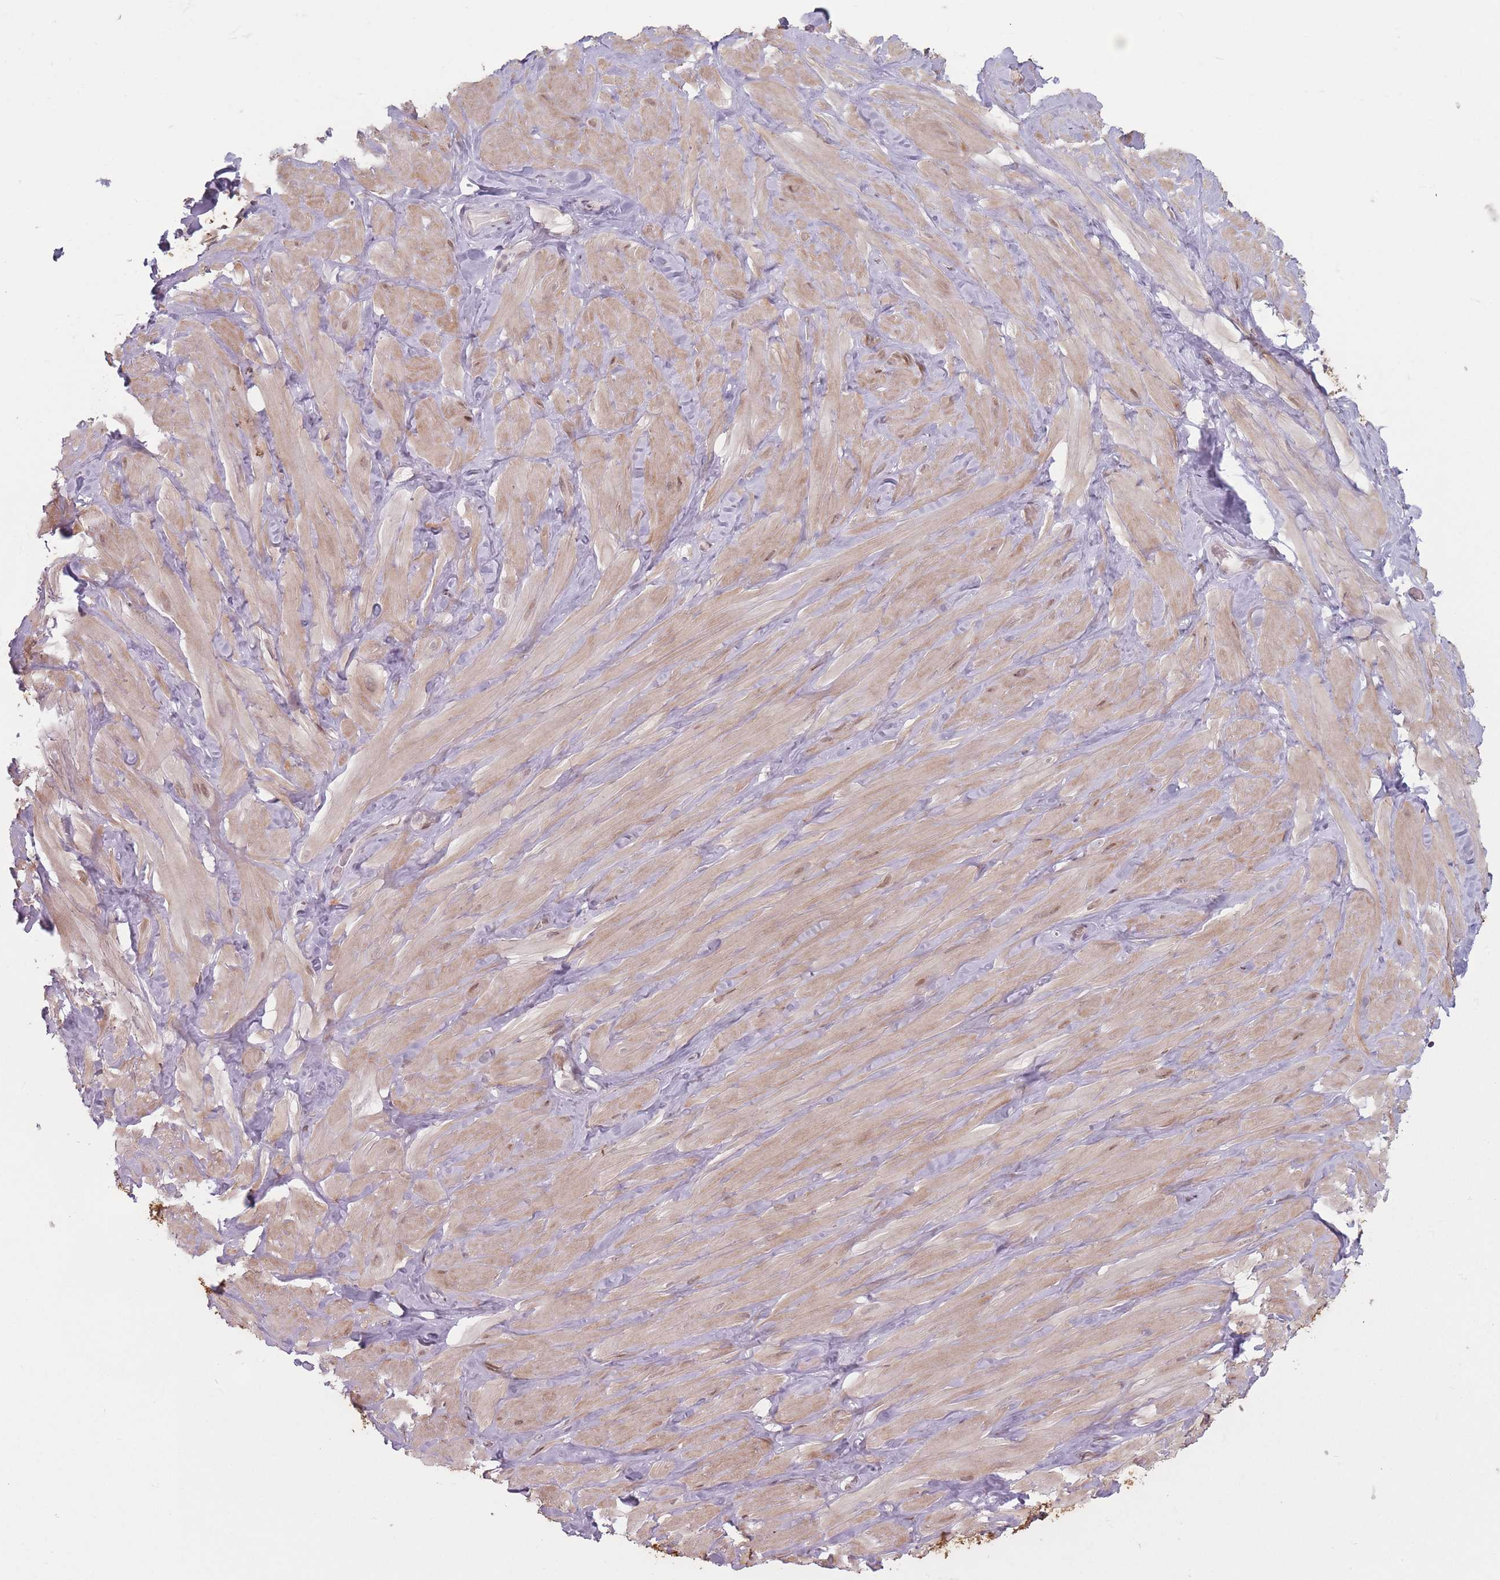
{"staining": {"intensity": "negative", "quantity": "none", "location": "none"}, "tissue": "adipose tissue", "cell_type": "Adipocytes", "image_type": "normal", "snomed": [{"axis": "morphology", "description": "Normal tissue, NOS"}, {"axis": "topography", "description": "Soft tissue"}, {"axis": "topography", "description": "Vascular tissue"}], "caption": "Immunohistochemistry of normal human adipose tissue reveals no positivity in adipocytes.", "gene": "SH3BGRL2", "patient": {"sex": "male", "age": 41}}